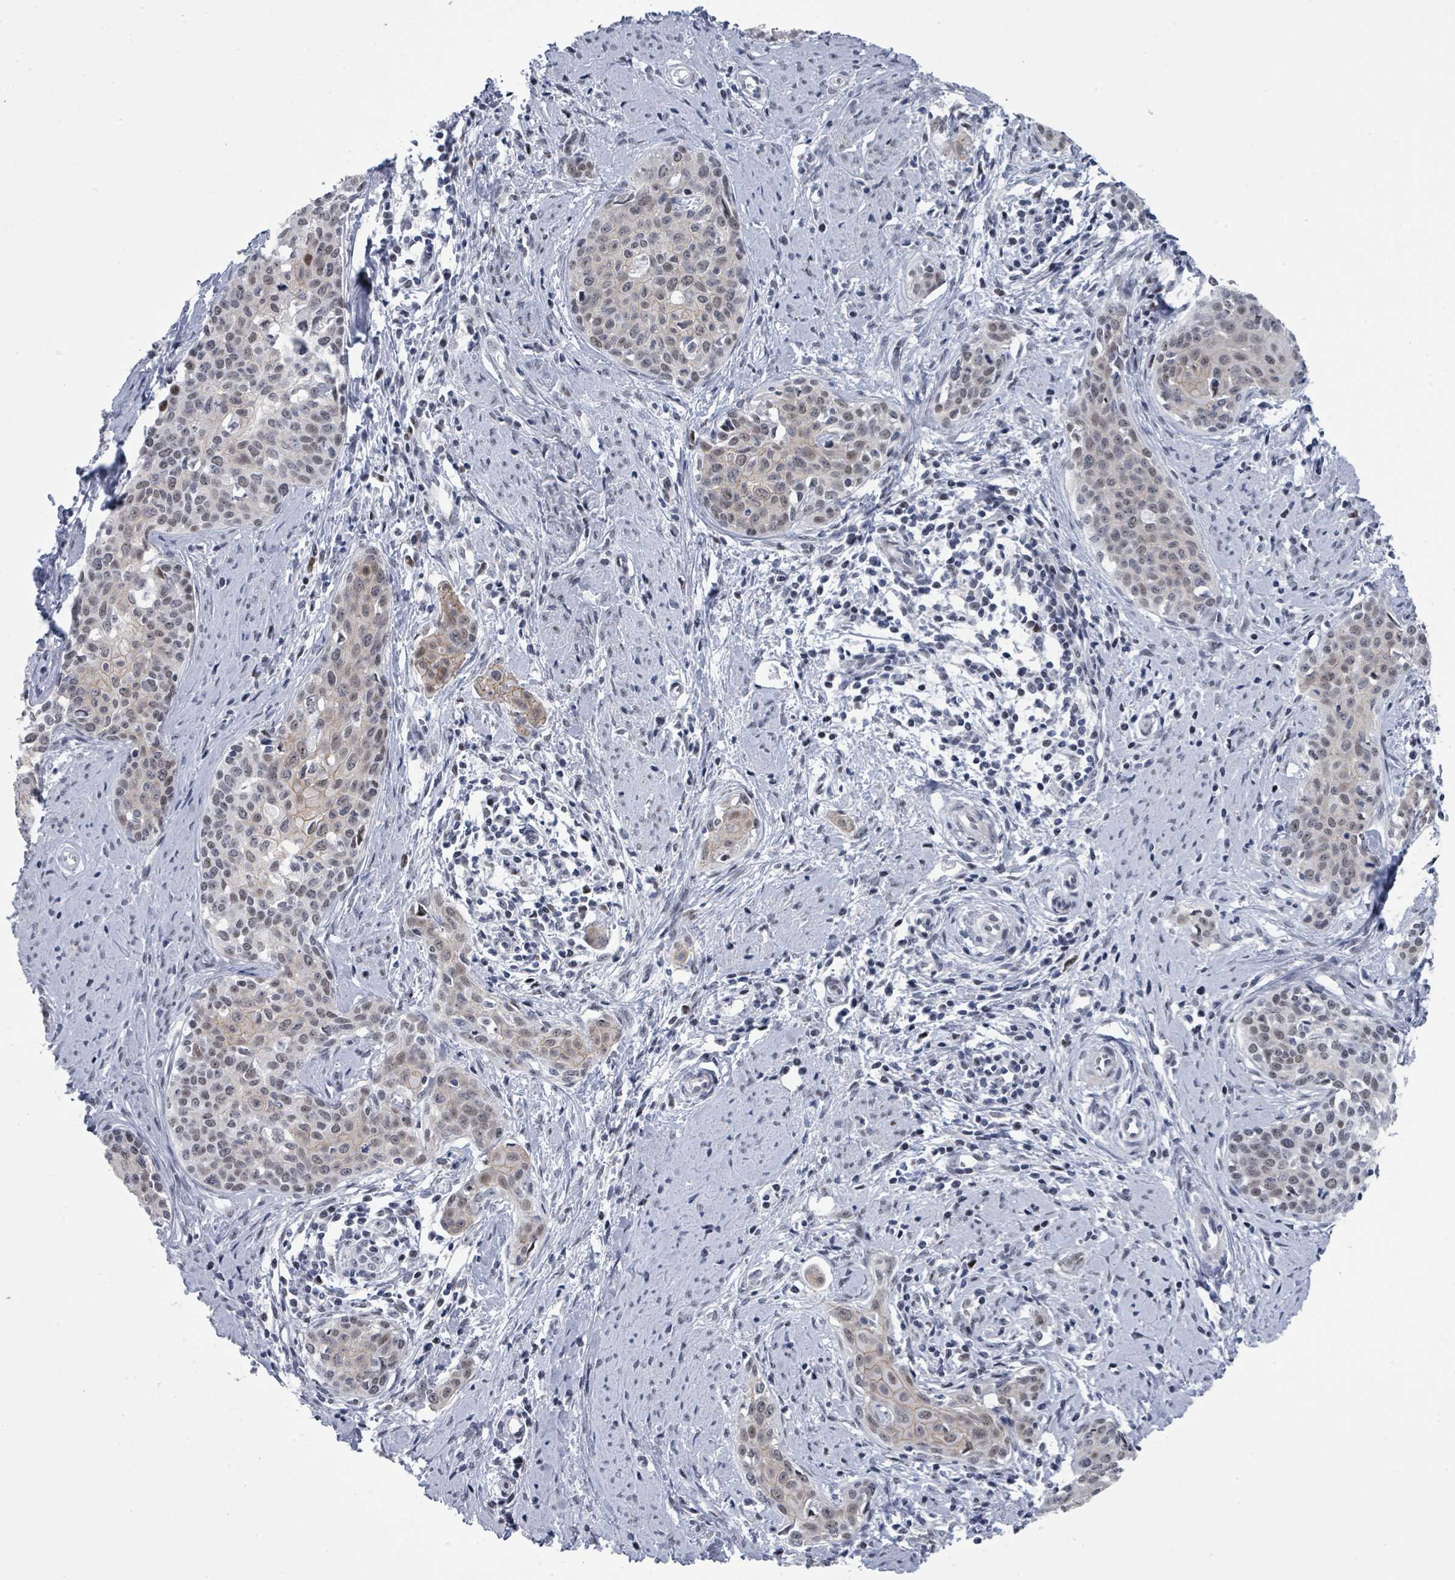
{"staining": {"intensity": "weak", "quantity": ">75%", "location": "nuclear"}, "tissue": "cervical cancer", "cell_type": "Tumor cells", "image_type": "cancer", "snomed": [{"axis": "morphology", "description": "Squamous cell carcinoma, NOS"}, {"axis": "topography", "description": "Cervix"}], "caption": "Immunohistochemical staining of cervical cancer (squamous cell carcinoma) exhibits weak nuclear protein staining in approximately >75% of tumor cells. The staining was performed using DAB to visualize the protein expression in brown, while the nuclei were stained in blue with hematoxylin (Magnification: 20x).", "gene": "CT45A5", "patient": {"sex": "female", "age": 46}}